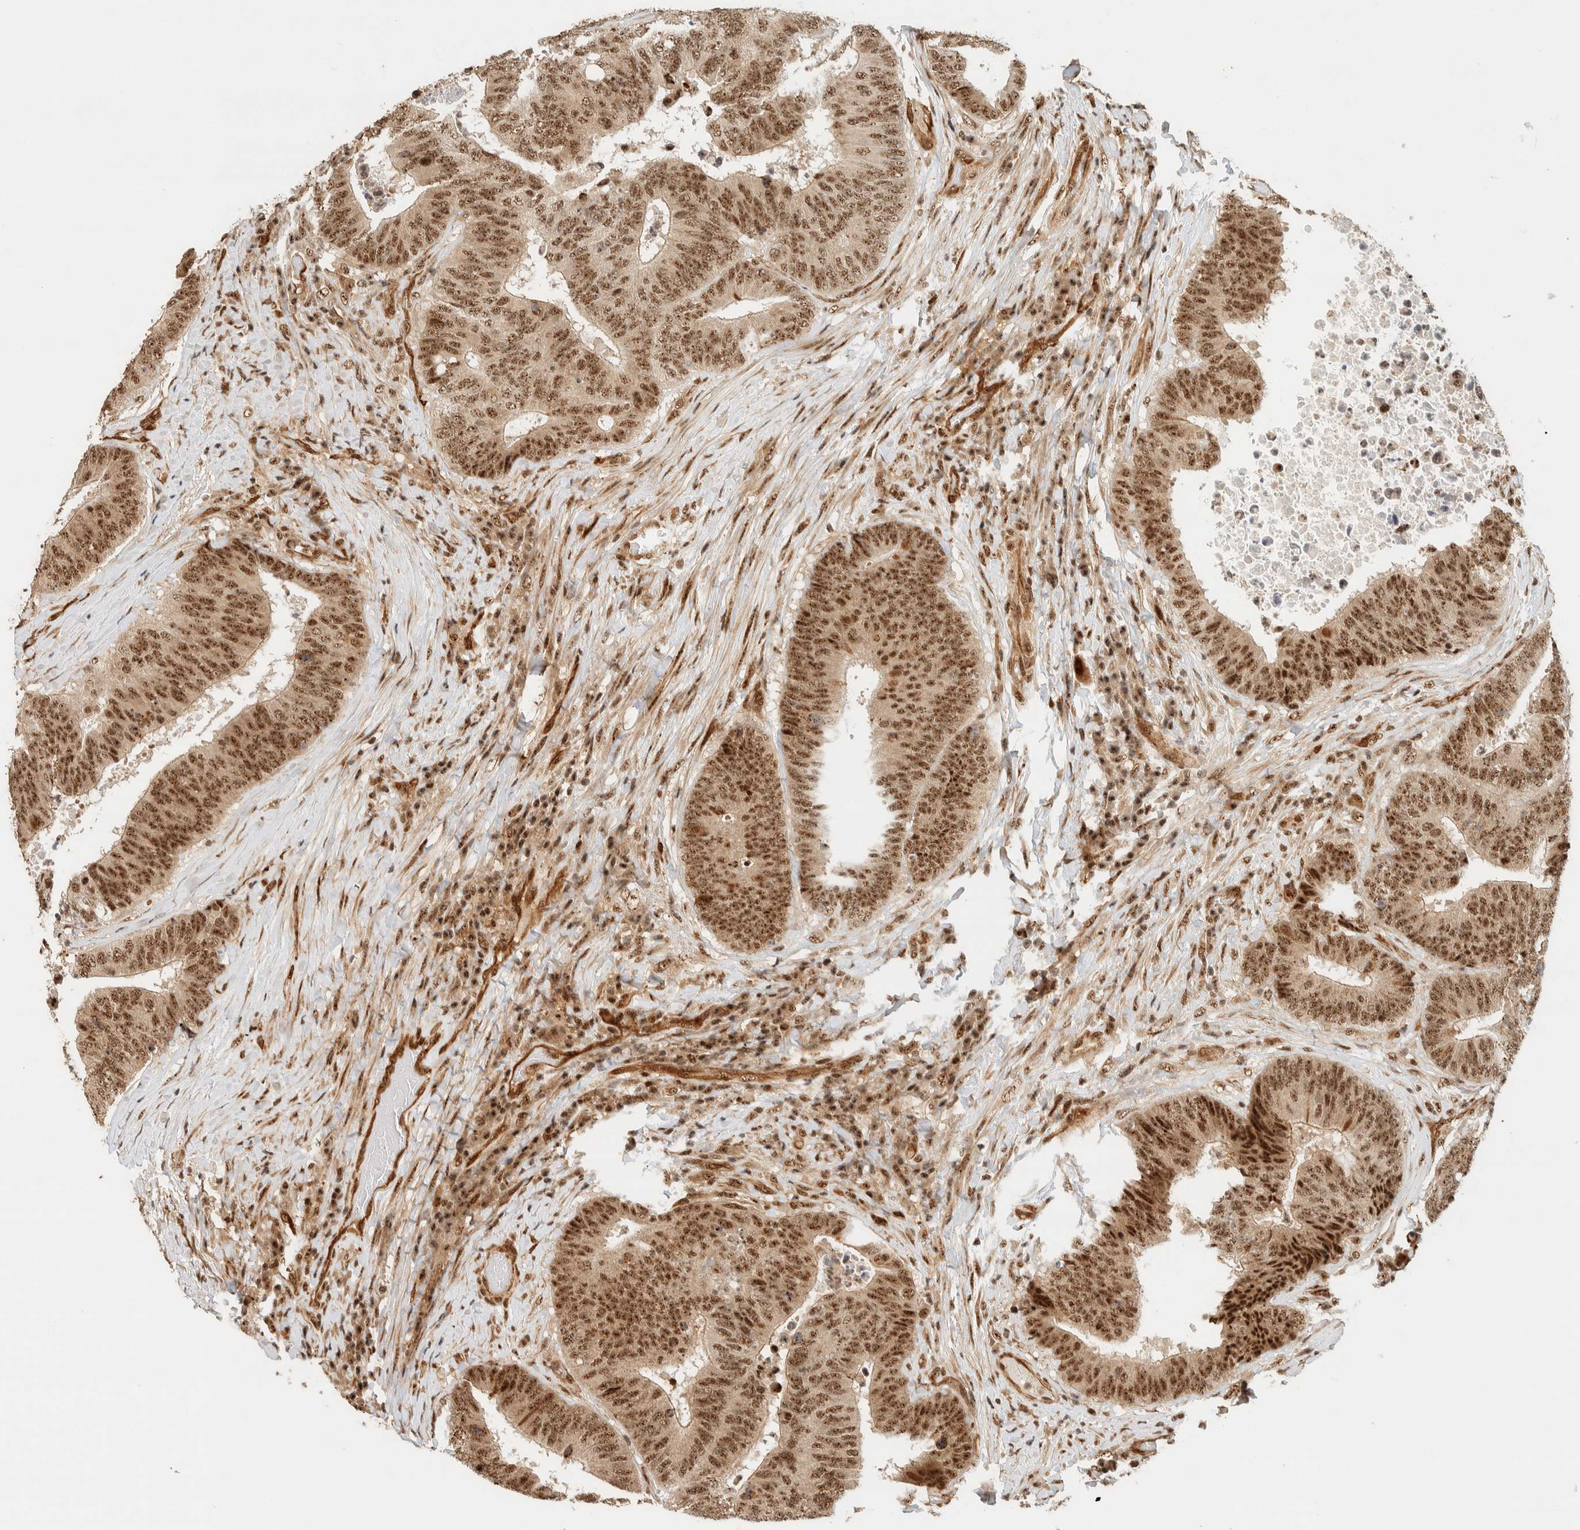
{"staining": {"intensity": "moderate", "quantity": ">75%", "location": "nuclear"}, "tissue": "colorectal cancer", "cell_type": "Tumor cells", "image_type": "cancer", "snomed": [{"axis": "morphology", "description": "Adenocarcinoma, NOS"}, {"axis": "topography", "description": "Rectum"}], "caption": "Adenocarcinoma (colorectal) stained for a protein shows moderate nuclear positivity in tumor cells.", "gene": "SIK1", "patient": {"sex": "male", "age": 72}}